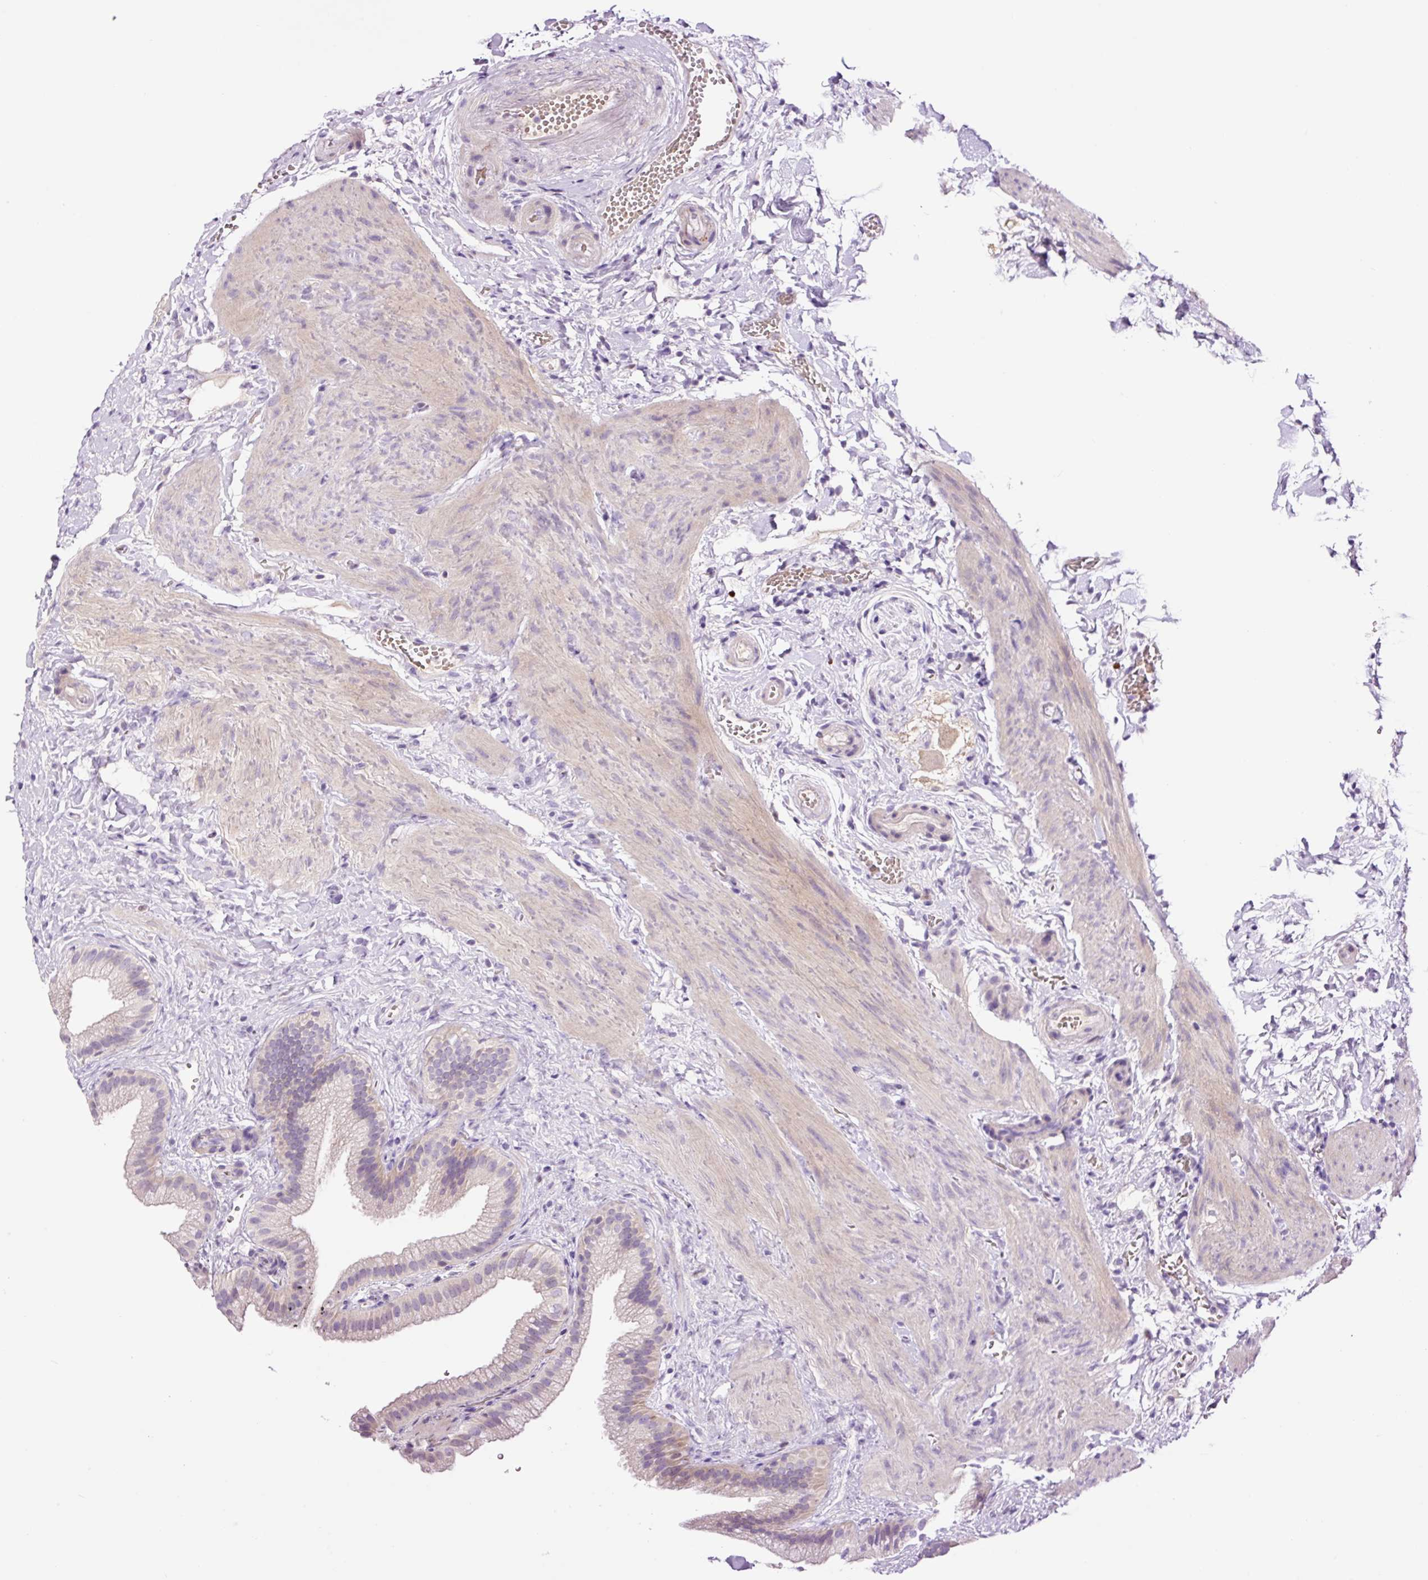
{"staining": {"intensity": "weak", "quantity": "<25%", "location": "nuclear"}, "tissue": "gallbladder", "cell_type": "Glandular cells", "image_type": "normal", "snomed": [{"axis": "morphology", "description": "Normal tissue, NOS"}, {"axis": "topography", "description": "Gallbladder"}], "caption": "The histopathology image displays no significant expression in glandular cells of gallbladder. (DAB immunohistochemistry (IHC) with hematoxylin counter stain).", "gene": "DPPA4", "patient": {"sex": "female", "age": 63}}